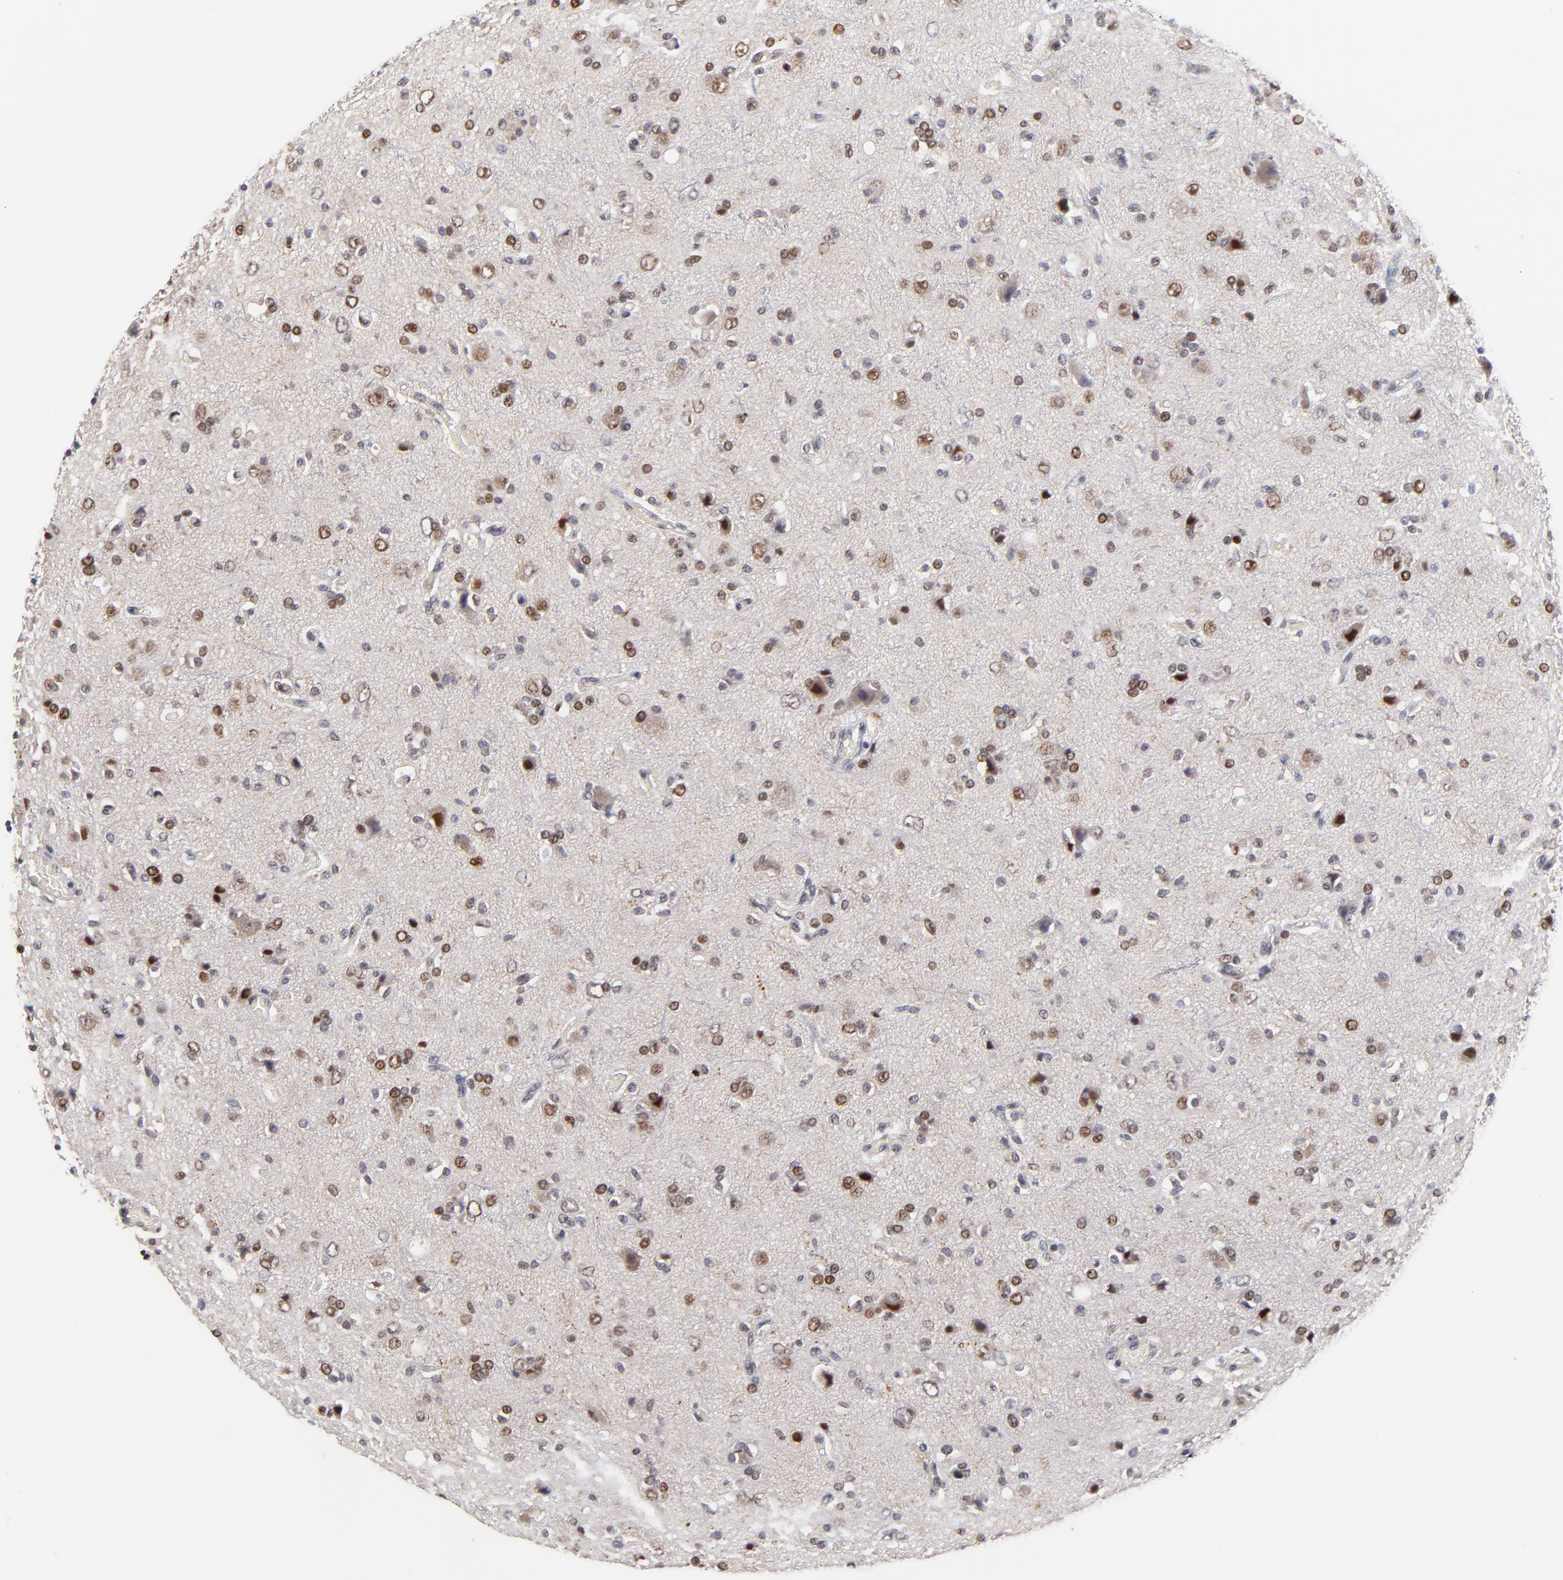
{"staining": {"intensity": "moderate", "quantity": "25%-75%", "location": "nuclear"}, "tissue": "glioma", "cell_type": "Tumor cells", "image_type": "cancer", "snomed": [{"axis": "morphology", "description": "Glioma, malignant, High grade"}, {"axis": "topography", "description": "Brain"}], "caption": "Malignant glioma (high-grade) stained with a brown dye demonstrates moderate nuclear positive staining in about 25%-75% of tumor cells.", "gene": "OGFOD1", "patient": {"sex": "male", "age": 47}}